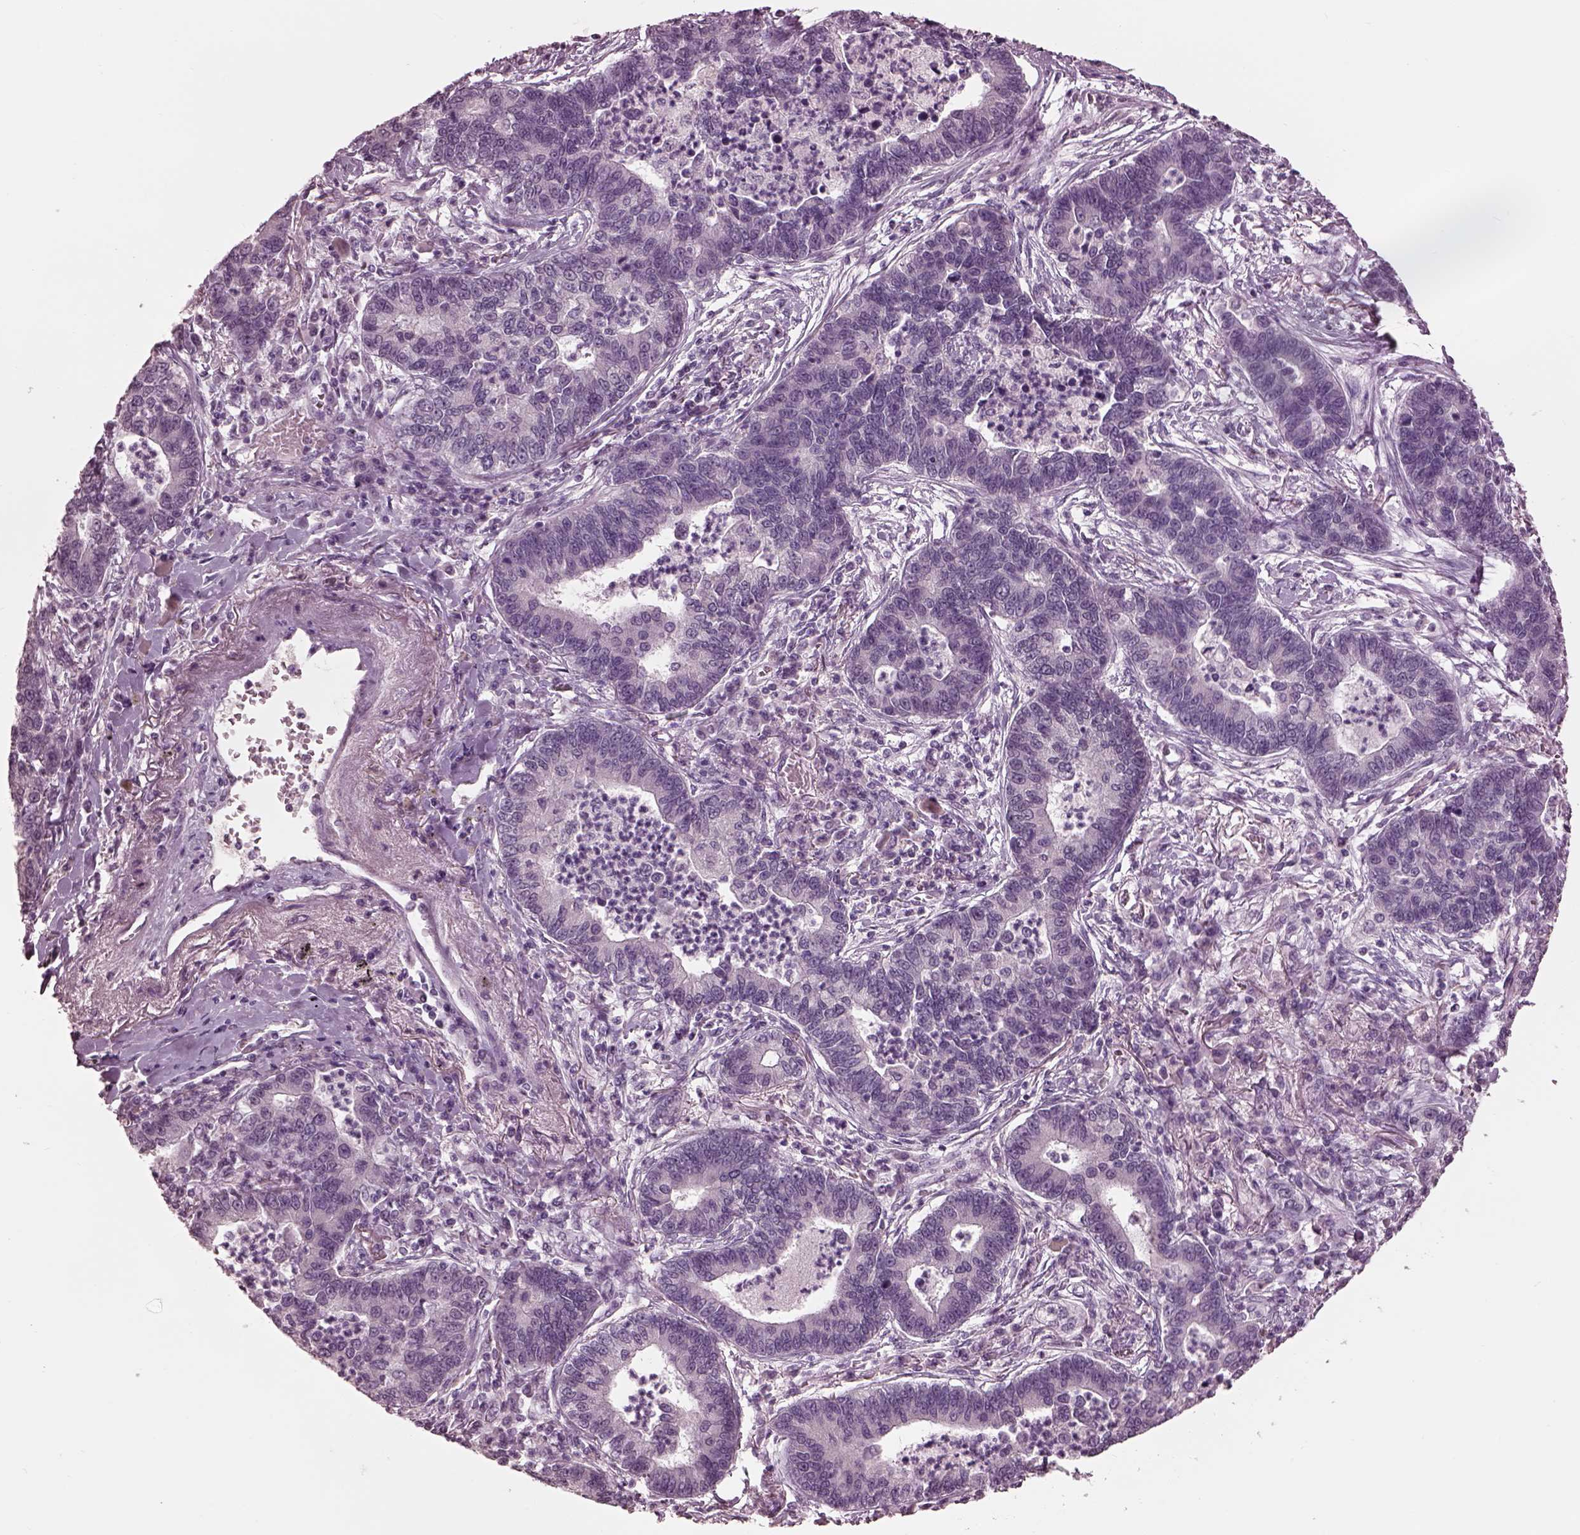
{"staining": {"intensity": "negative", "quantity": "none", "location": "none"}, "tissue": "lung cancer", "cell_type": "Tumor cells", "image_type": "cancer", "snomed": [{"axis": "morphology", "description": "Adenocarcinoma, NOS"}, {"axis": "topography", "description": "Lung"}], "caption": "A histopathology image of human adenocarcinoma (lung) is negative for staining in tumor cells.", "gene": "GARIN4", "patient": {"sex": "female", "age": 57}}